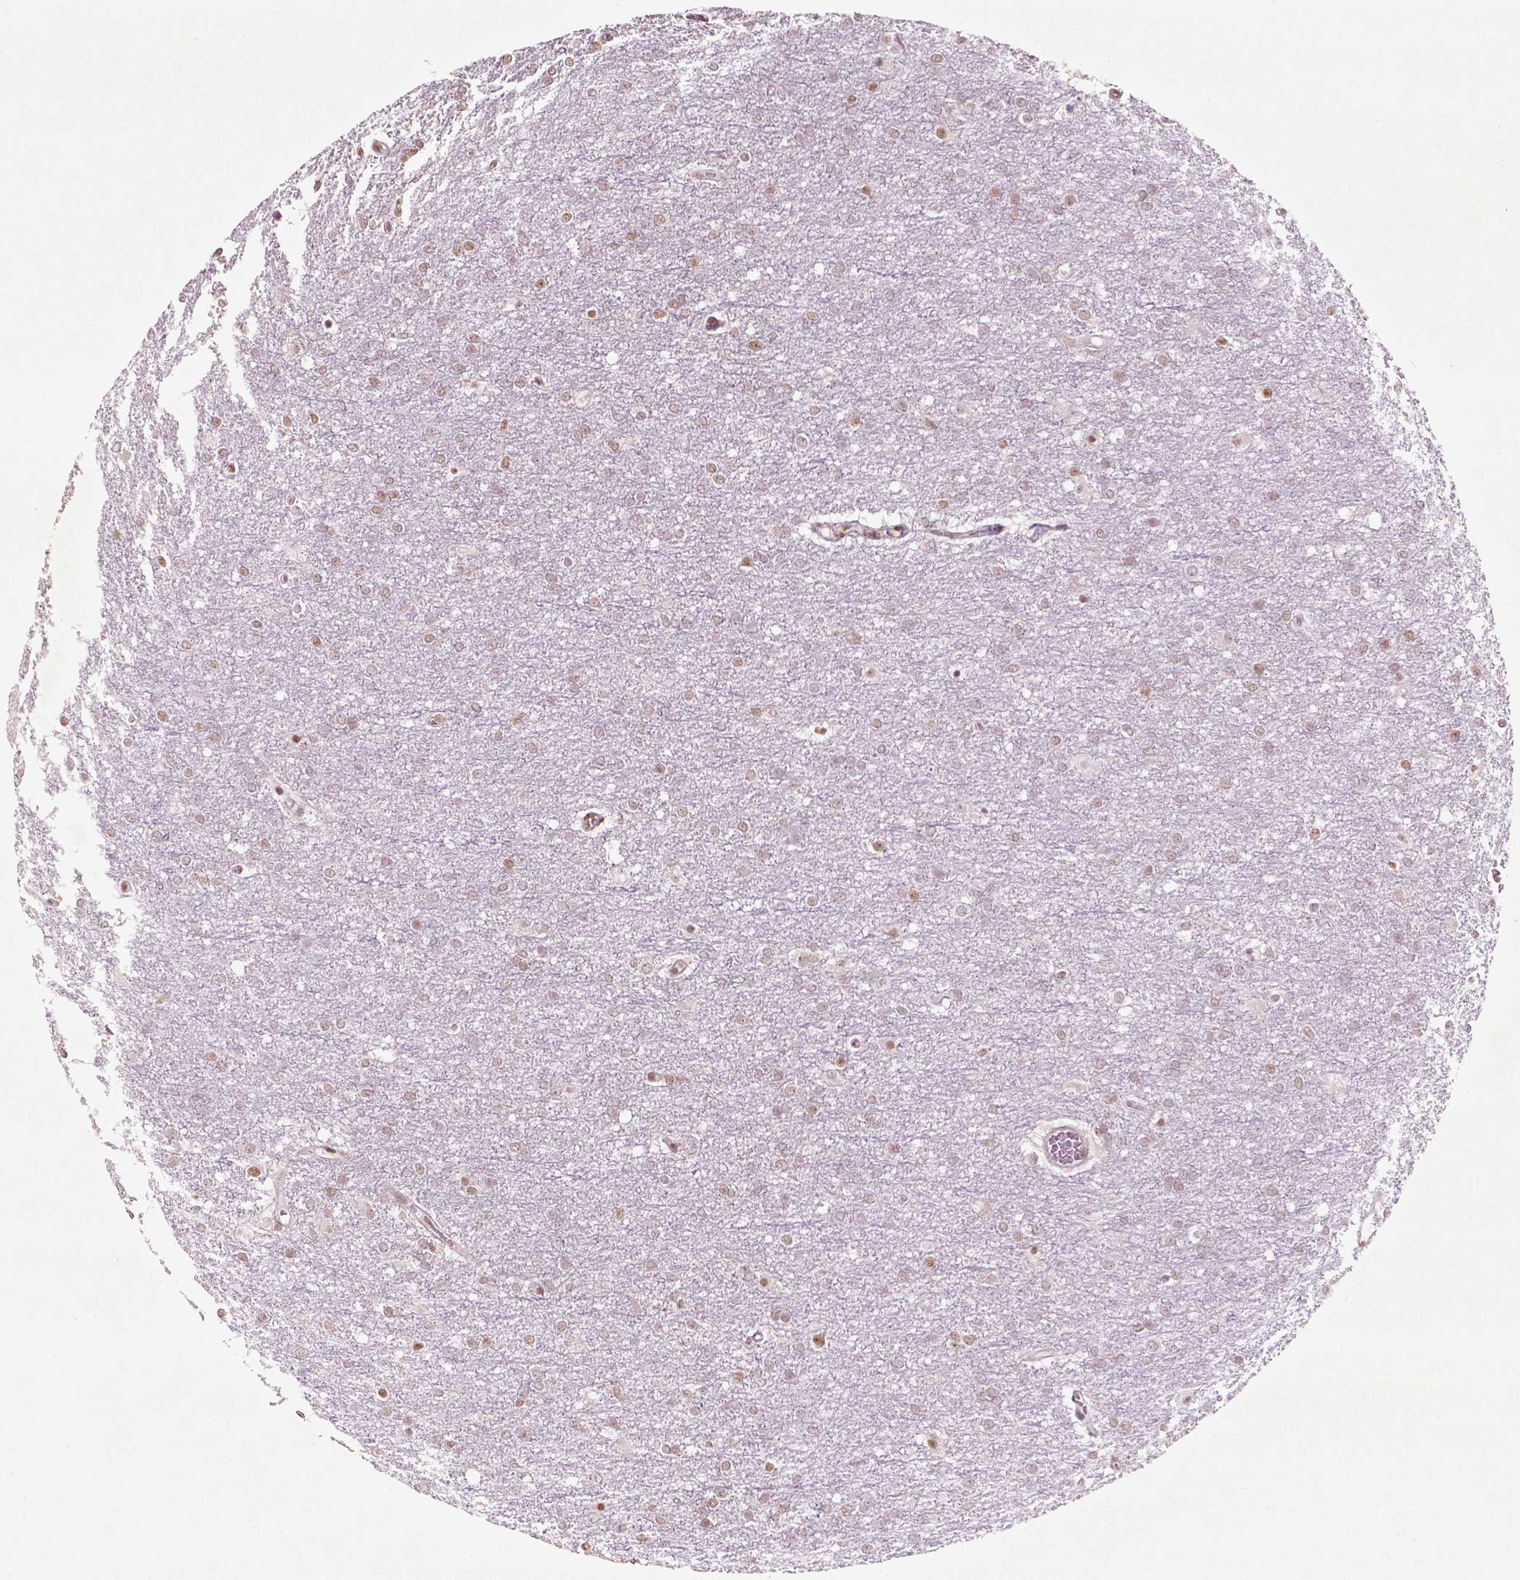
{"staining": {"intensity": "moderate", "quantity": ">75%", "location": "nuclear"}, "tissue": "glioma", "cell_type": "Tumor cells", "image_type": "cancer", "snomed": [{"axis": "morphology", "description": "Glioma, malignant, High grade"}, {"axis": "topography", "description": "Brain"}], "caption": "Immunohistochemical staining of human glioma exhibits medium levels of moderate nuclear staining in about >75% of tumor cells.", "gene": "HMG20B", "patient": {"sex": "female", "age": 61}}